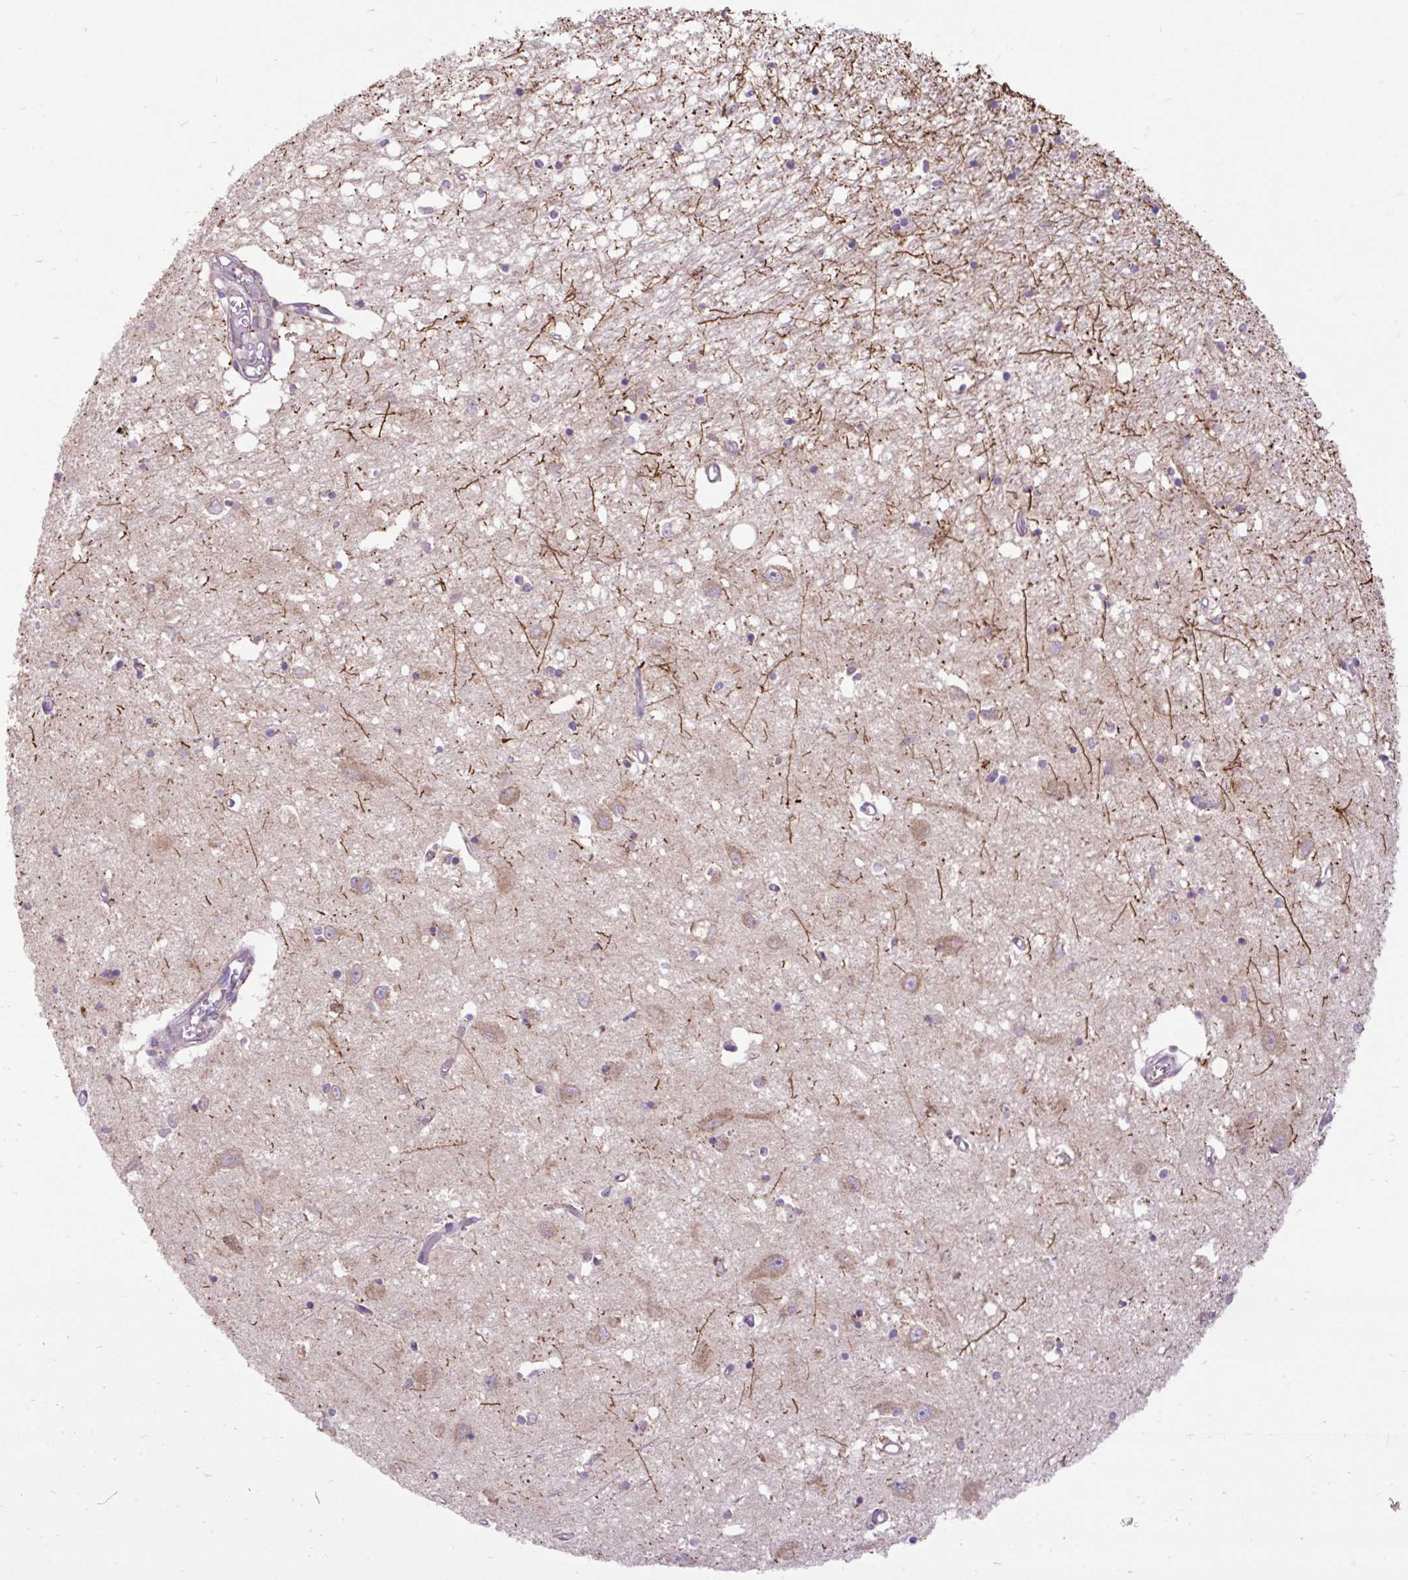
{"staining": {"intensity": "strong", "quantity": "<25%", "location": "cytoplasmic/membranous"}, "tissue": "caudate", "cell_type": "Glial cells", "image_type": "normal", "snomed": [{"axis": "morphology", "description": "Normal tissue, NOS"}, {"axis": "topography", "description": "Lateral ventricle wall"}], "caption": "Immunohistochemical staining of normal caudate exhibits medium levels of strong cytoplasmic/membranous staining in approximately <25% of glial cells.", "gene": "TOMM40", "patient": {"sex": "male", "age": 70}}